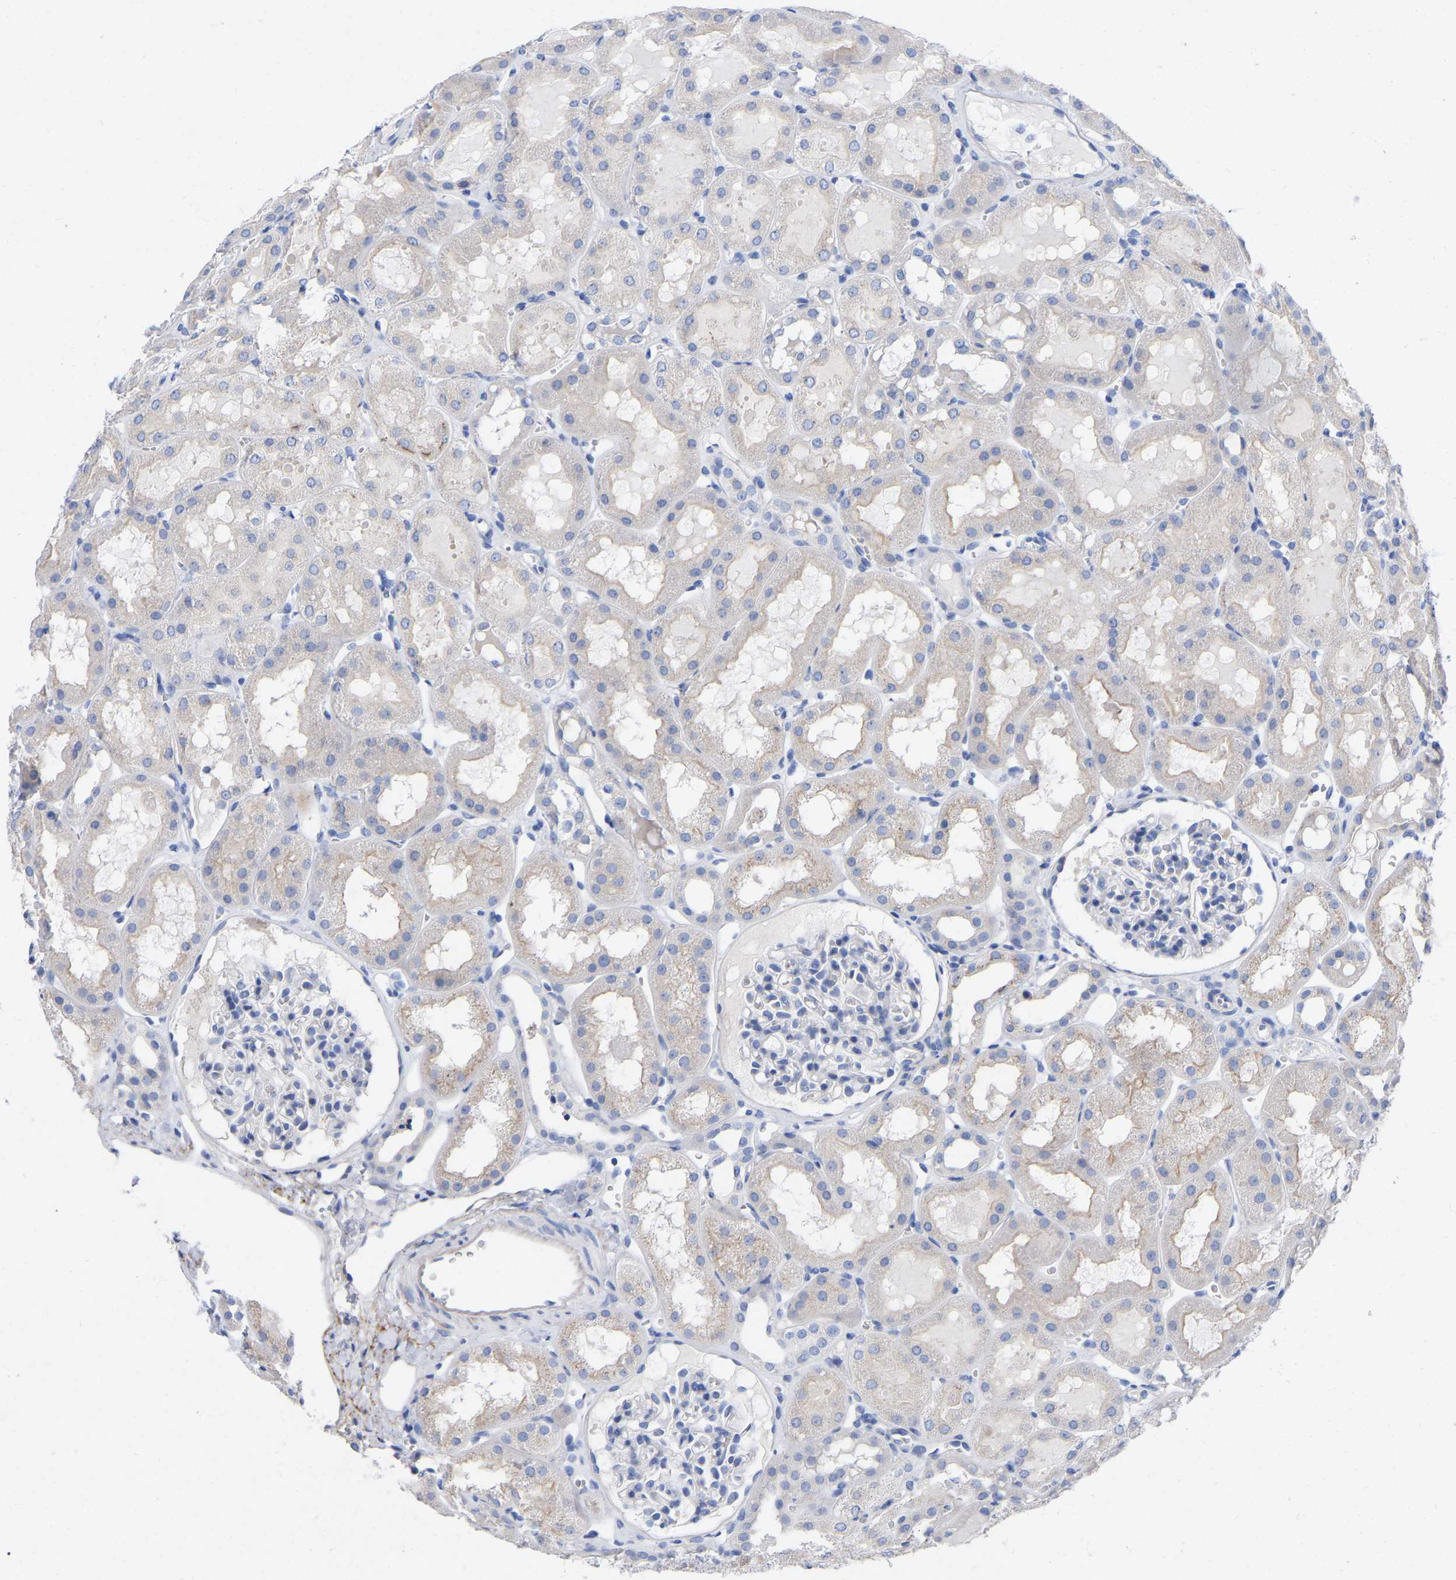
{"staining": {"intensity": "negative", "quantity": "none", "location": "none"}, "tissue": "kidney", "cell_type": "Cells in glomeruli", "image_type": "normal", "snomed": [{"axis": "morphology", "description": "Normal tissue, NOS"}, {"axis": "topography", "description": "Kidney"}, {"axis": "topography", "description": "Urinary bladder"}], "caption": "An immunohistochemistry (IHC) micrograph of normal kidney is shown. There is no staining in cells in glomeruli of kidney. (DAB (3,3'-diaminobenzidine) IHC visualized using brightfield microscopy, high magnification).", "gene": "STRIP2", "patient": {"sex": "male", "age": 16}}